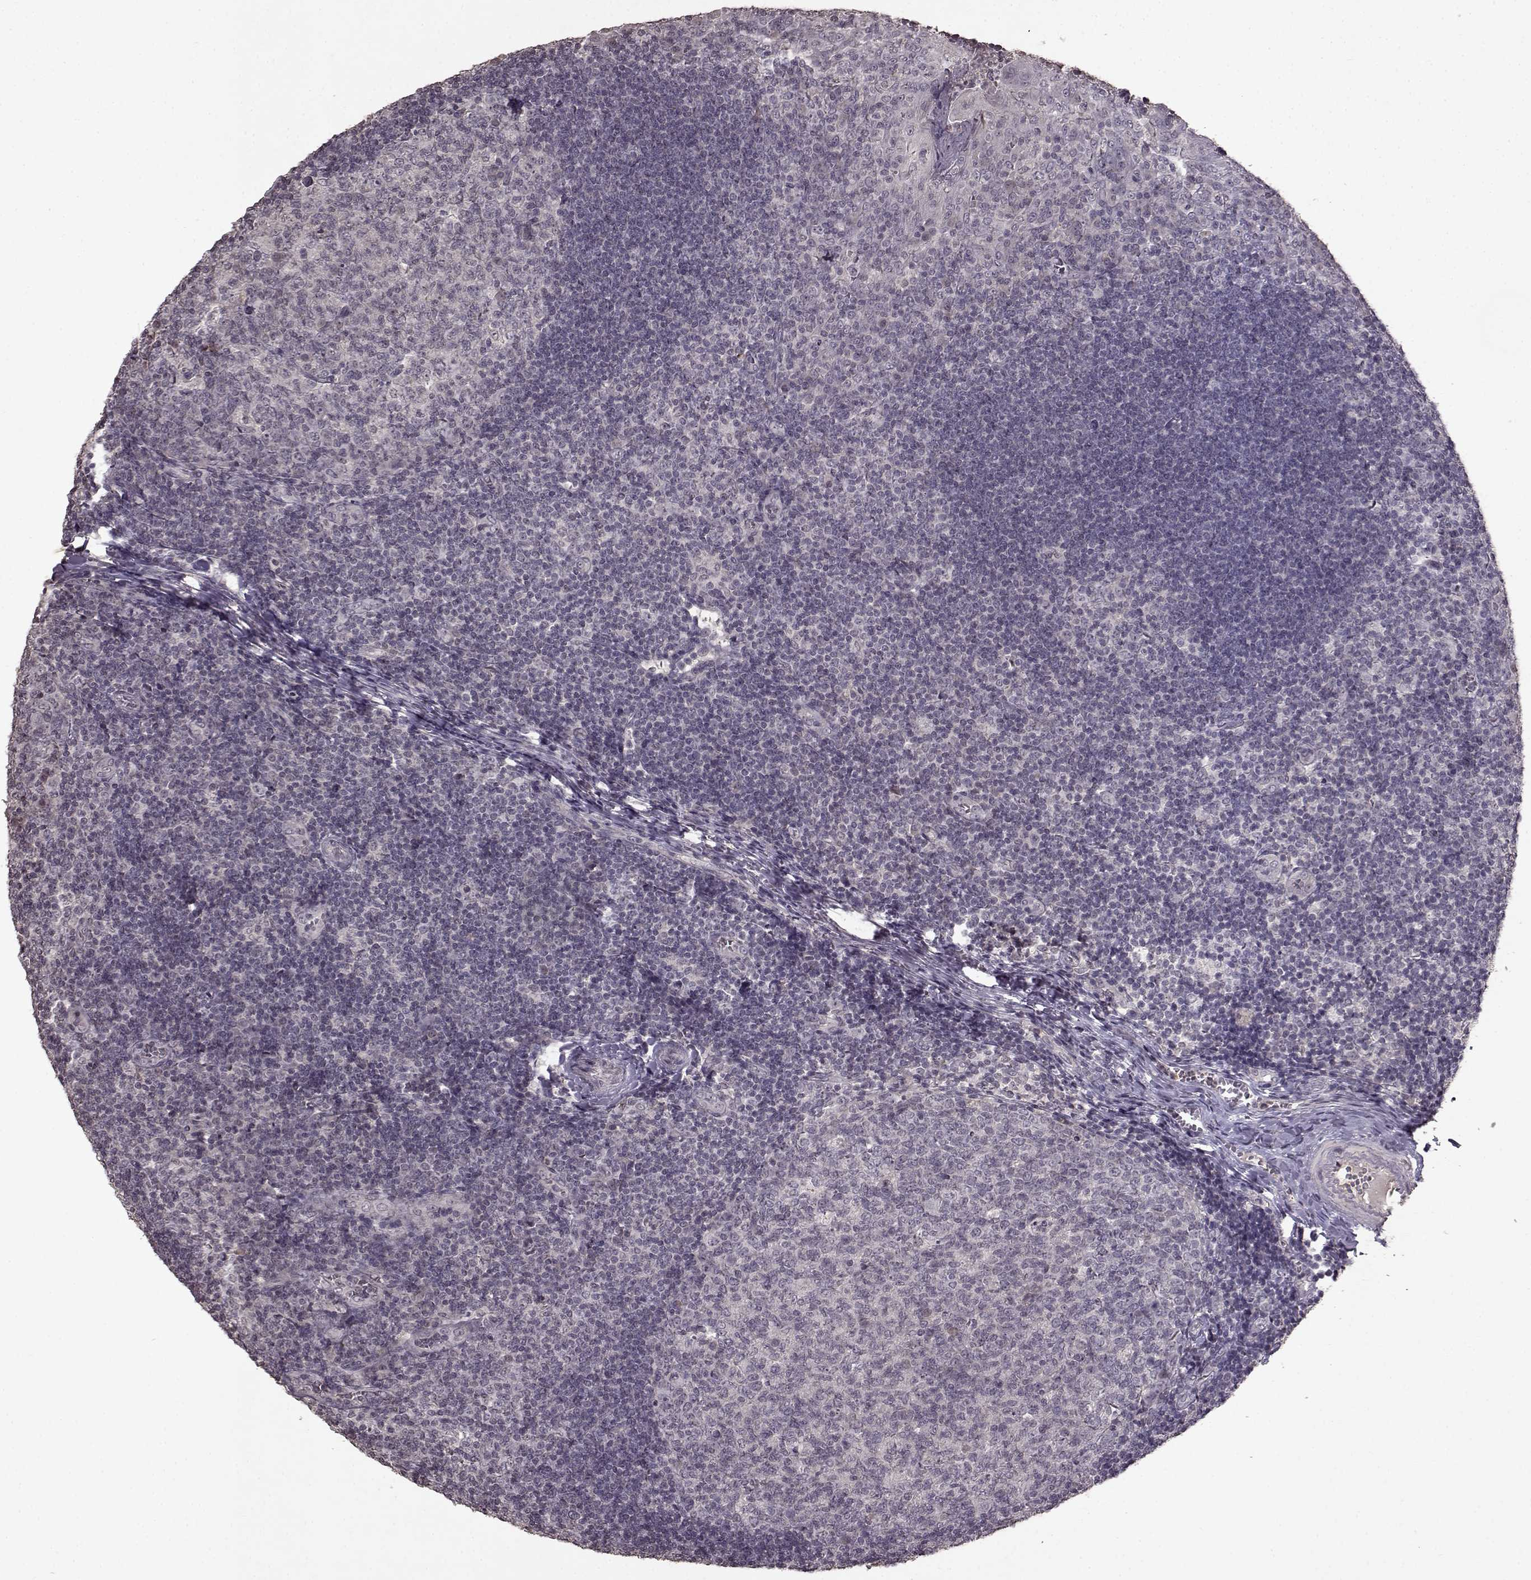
{"staining": {"intensity": "negative", "quantity": "none", "location": "none"}, "tissue": "tonsil", "cell_type": "Germinal center cells", "image_type": "normal", "snomed": [{"axis": "morphology", "description": "Normal tissue, NOS"}, {"axis": "topography", "description": "Tonsil"}], "caption": "Germinal center cells show no significant protein positivity in normal tonsil.", "gene": "LHB", "patient": {"sex": "female", "age": 13}}